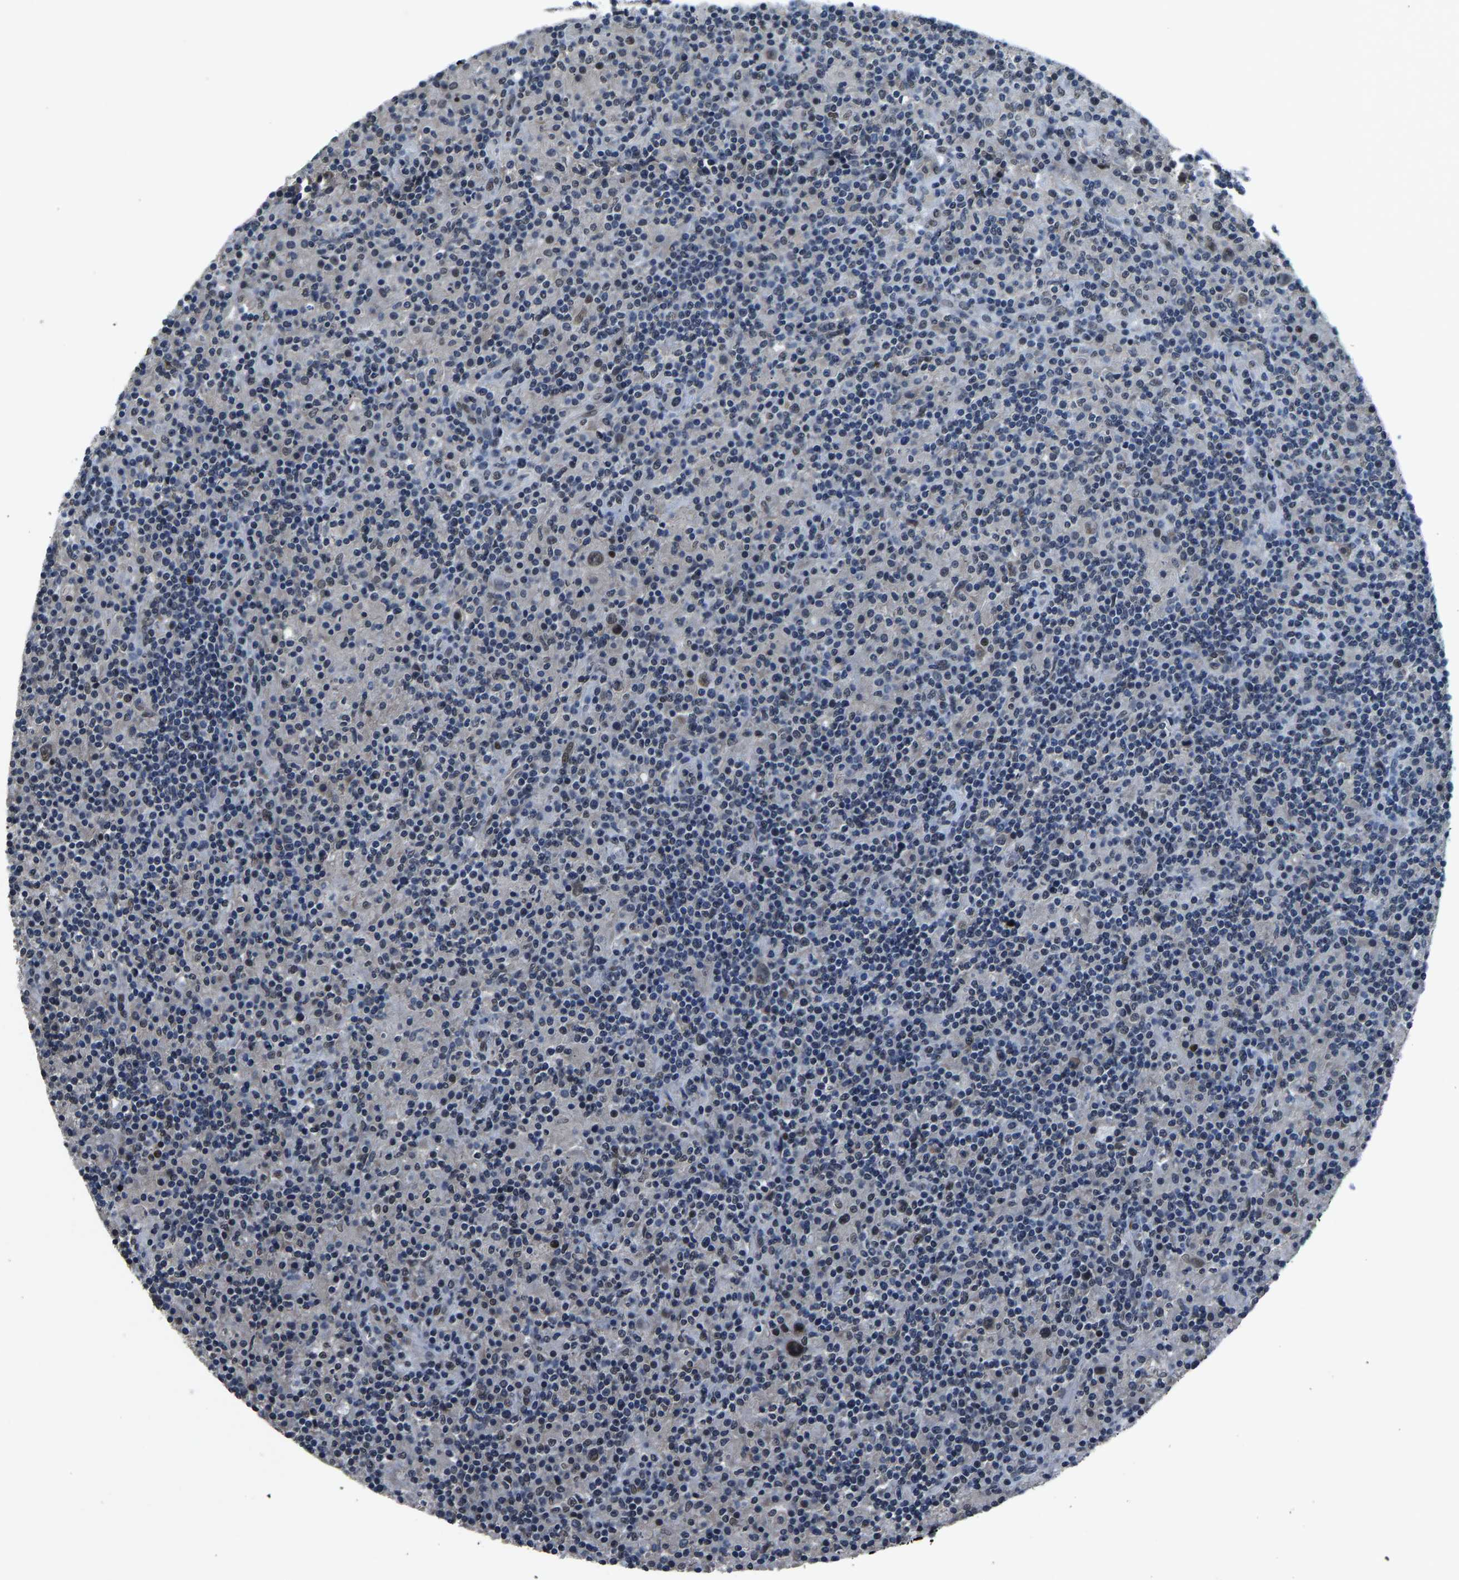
{"staining": {"intensity": "weak", "quantity": ">75%", "location": "nuclear"}, "tissue": "lymphoma", "cell_type": "Tumor cells", "image_type": "cancer", "snomed": [{"axis": "morphology", "description": "Hodgkin's disease, NOS"}, {"axis": "topography", "description": "Lymph node"}], "caption": "Human lymphoma stained with a brown dye reveals weak nuclear positive expression in about >75% of tumor cells.", "gene": "FOS", "patient": {"sex": "male", "age": 70}}